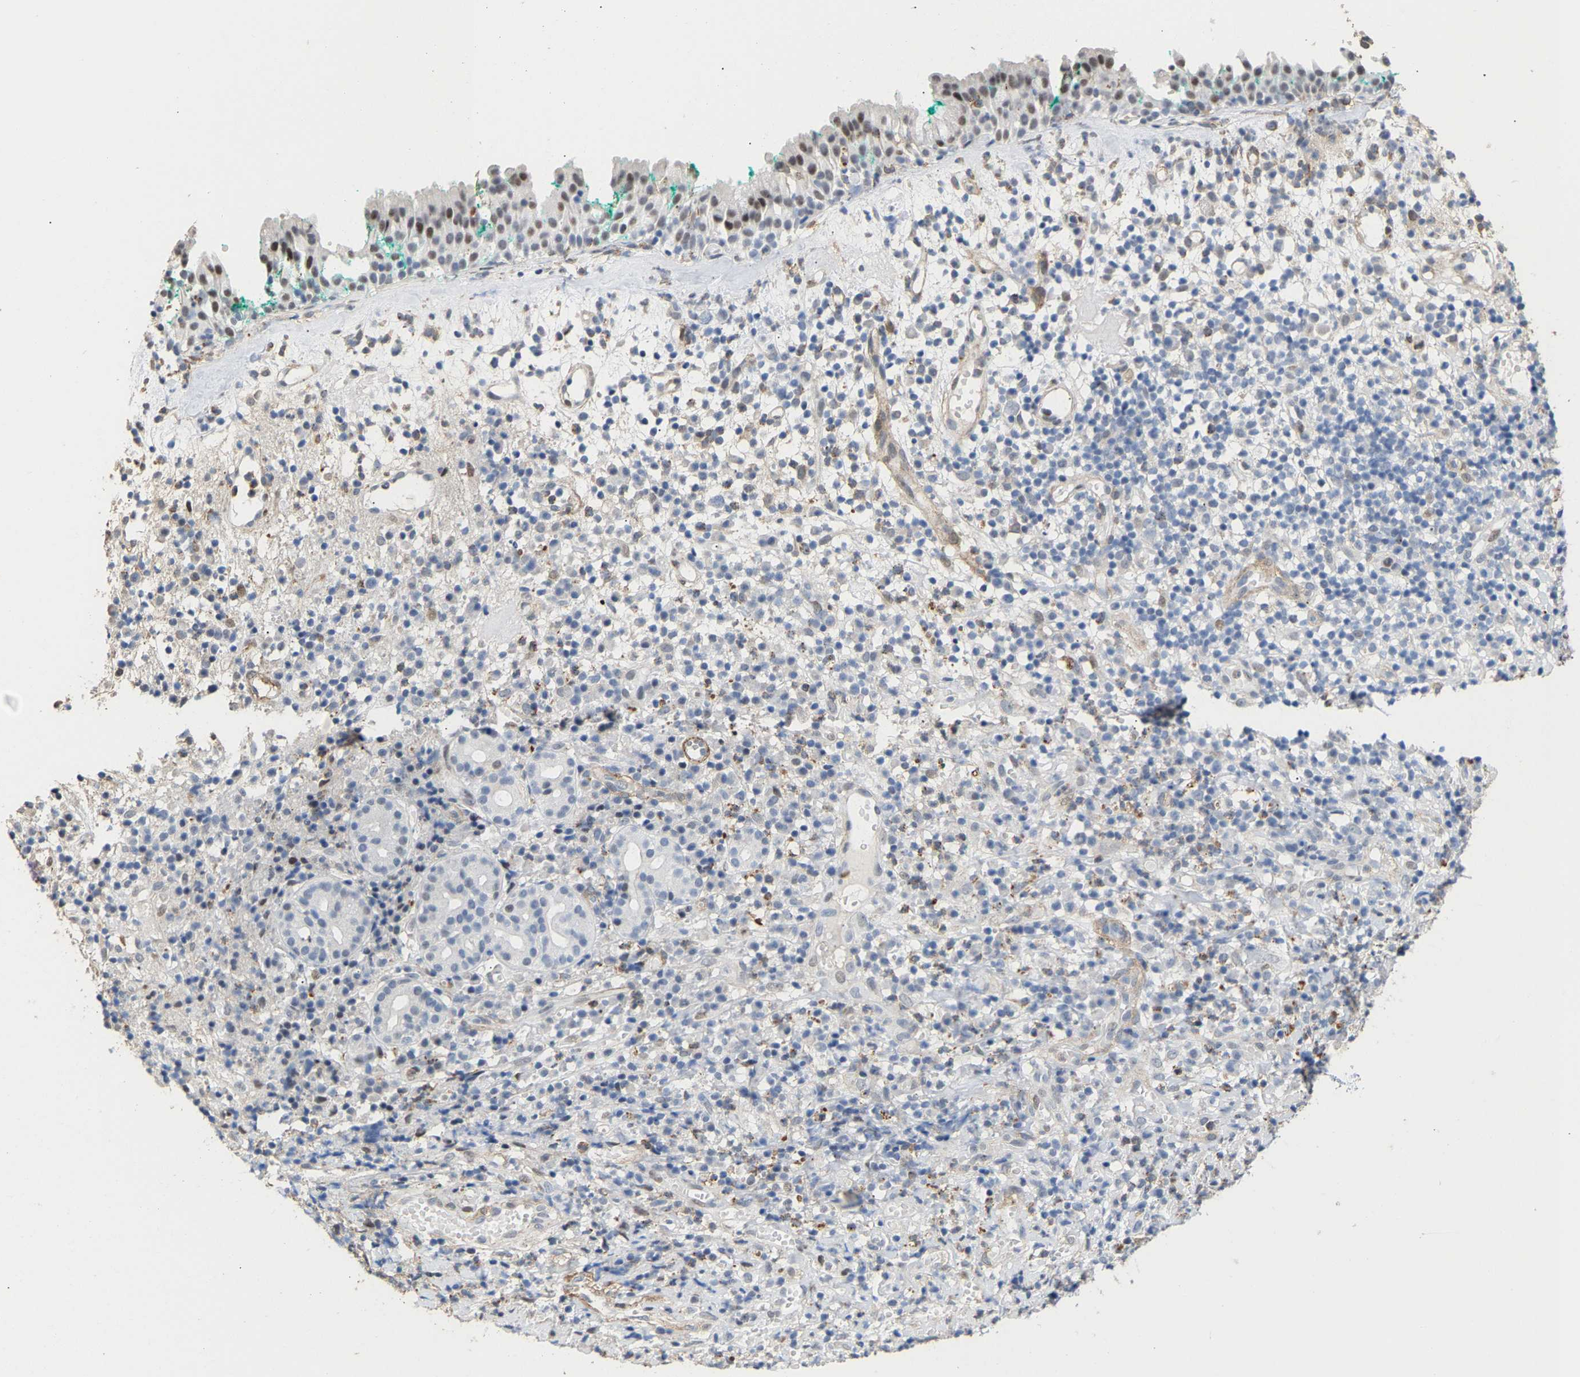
{"staining": {"intensity": "weak", "quantity": "25%-75%", "location": "nuclear"}, "tissue": "nasopharynx", "cell_type": "Respiratory epithelial cells", "image_type": "normal", "snomed": [{"axis": "morphology", "description": "Normal tissue, NOS"}, {"axis": "morphology", "description": "Basal cell carcinoma"}, {"axis": "topography", "description": "Cartilage tissue"}, {"axis": "topography", "description": "Nasopharynx"}, {"axis": "topography", "description": "Oral tissue"}], "caption": "Nasopharynx stained with DAB (3,3'-diaminobenzidine) immunohistochemistry (IHC) demonstrates low levels of weak nuclear expression in about 25%-75% of respiratory epithelial cells. Ihc stains the protein in brown and the nuclei are stained blue.", "gene": "AMPH", "patient": {"sex": "female", "age": 77}}